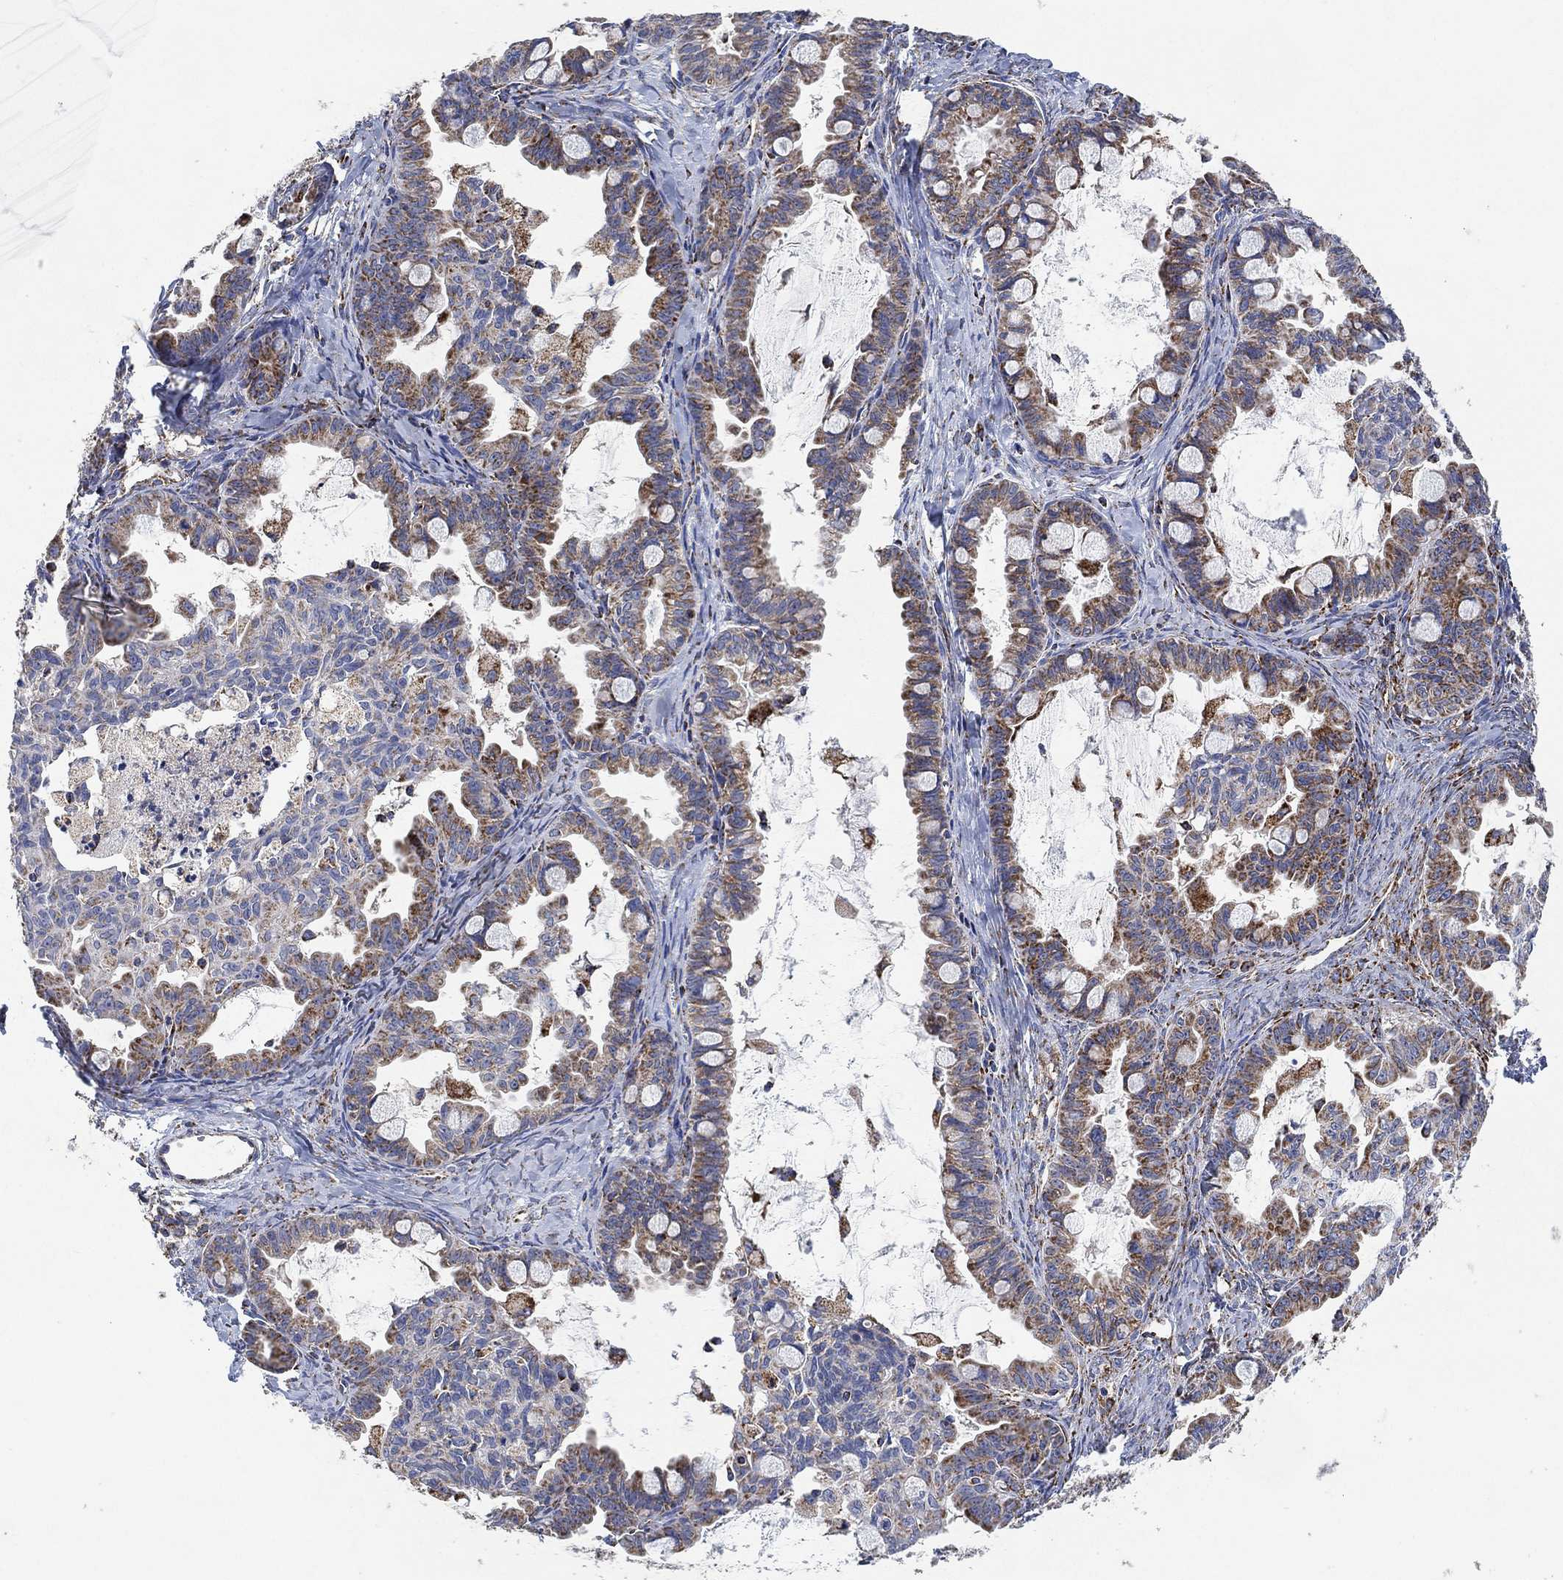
{"staining": {"intensity": "strong", "quantity": "<25%", "location": "cytoplasmic/membranous"}, "tissue": "ovarian cancer", "cell_type": "Tumor cells", "image_type": "cancer", "snomed": [{"axis": "morphology", "description": "Cystadenocarcinoma, mucinous, NOS"}, {"axis": "topography", "description": "Ovary"}], "caption": "Protein expression analysis of ovarian mucinous cystadenocarcinoma shows strong cytoplasmic/membranous expression in approximately <25% of tumor cells.", "gene": "NDUFS3", "patient": {"sex": "female", "age": 63}}